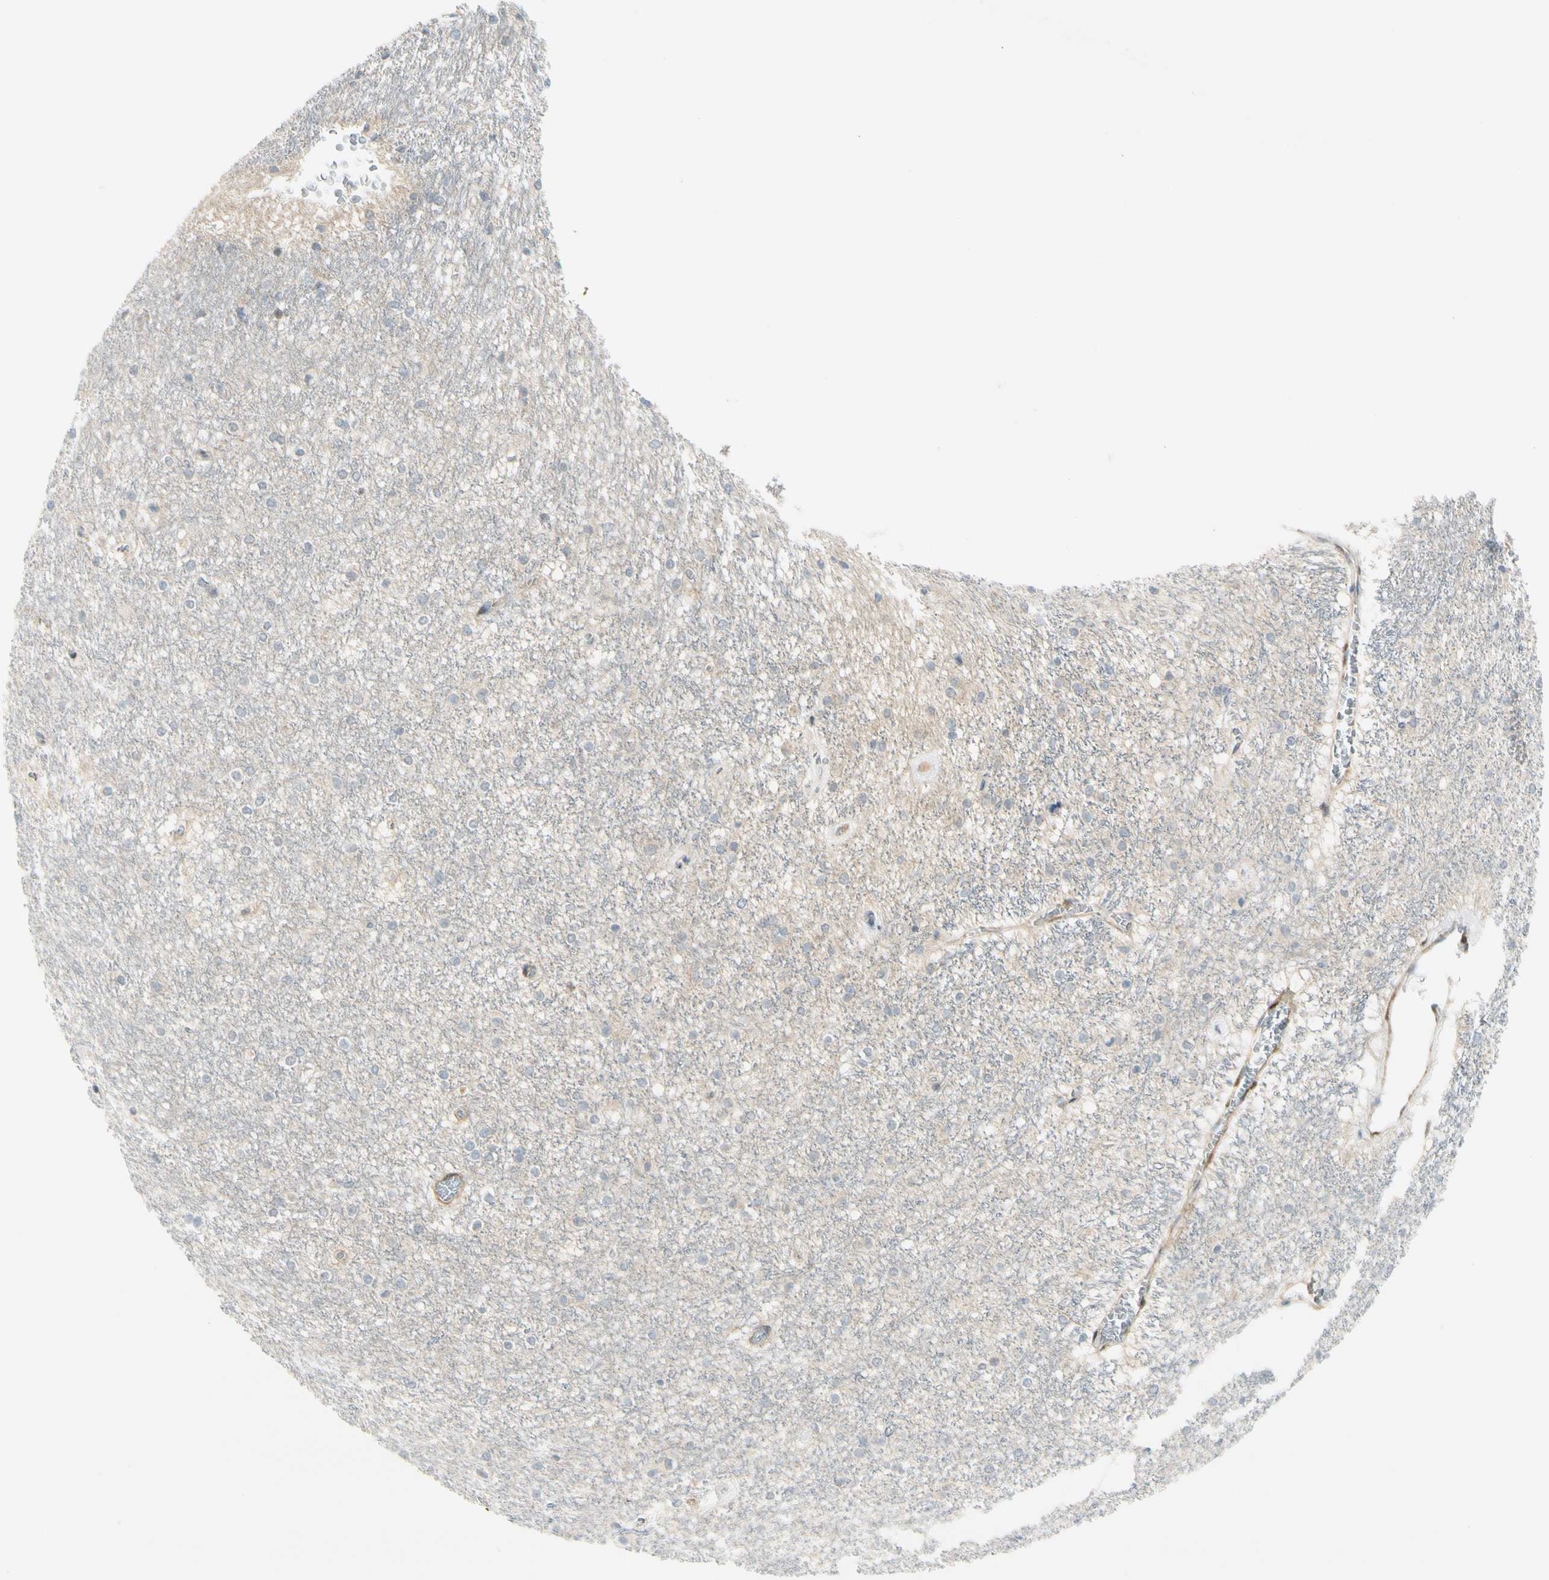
{"staining": {"intensity": "negative", "quantity": "none", "location": "none"}, "tissue": "caudate", "cell_type": "Glial cells", "image_type": "normal", "snomed": [{"axis": "morphology", "description": "Normal tissue, NOS"}, {"axis": "topography", "description": "Lateral ventricle wall"}], "caption": "A high-resolution image shows IHC staining of benign caudate, which displays no significant positivity in glial cells.", "gene": "FHL2", "patient": {"sex": "female", "age": 19}}